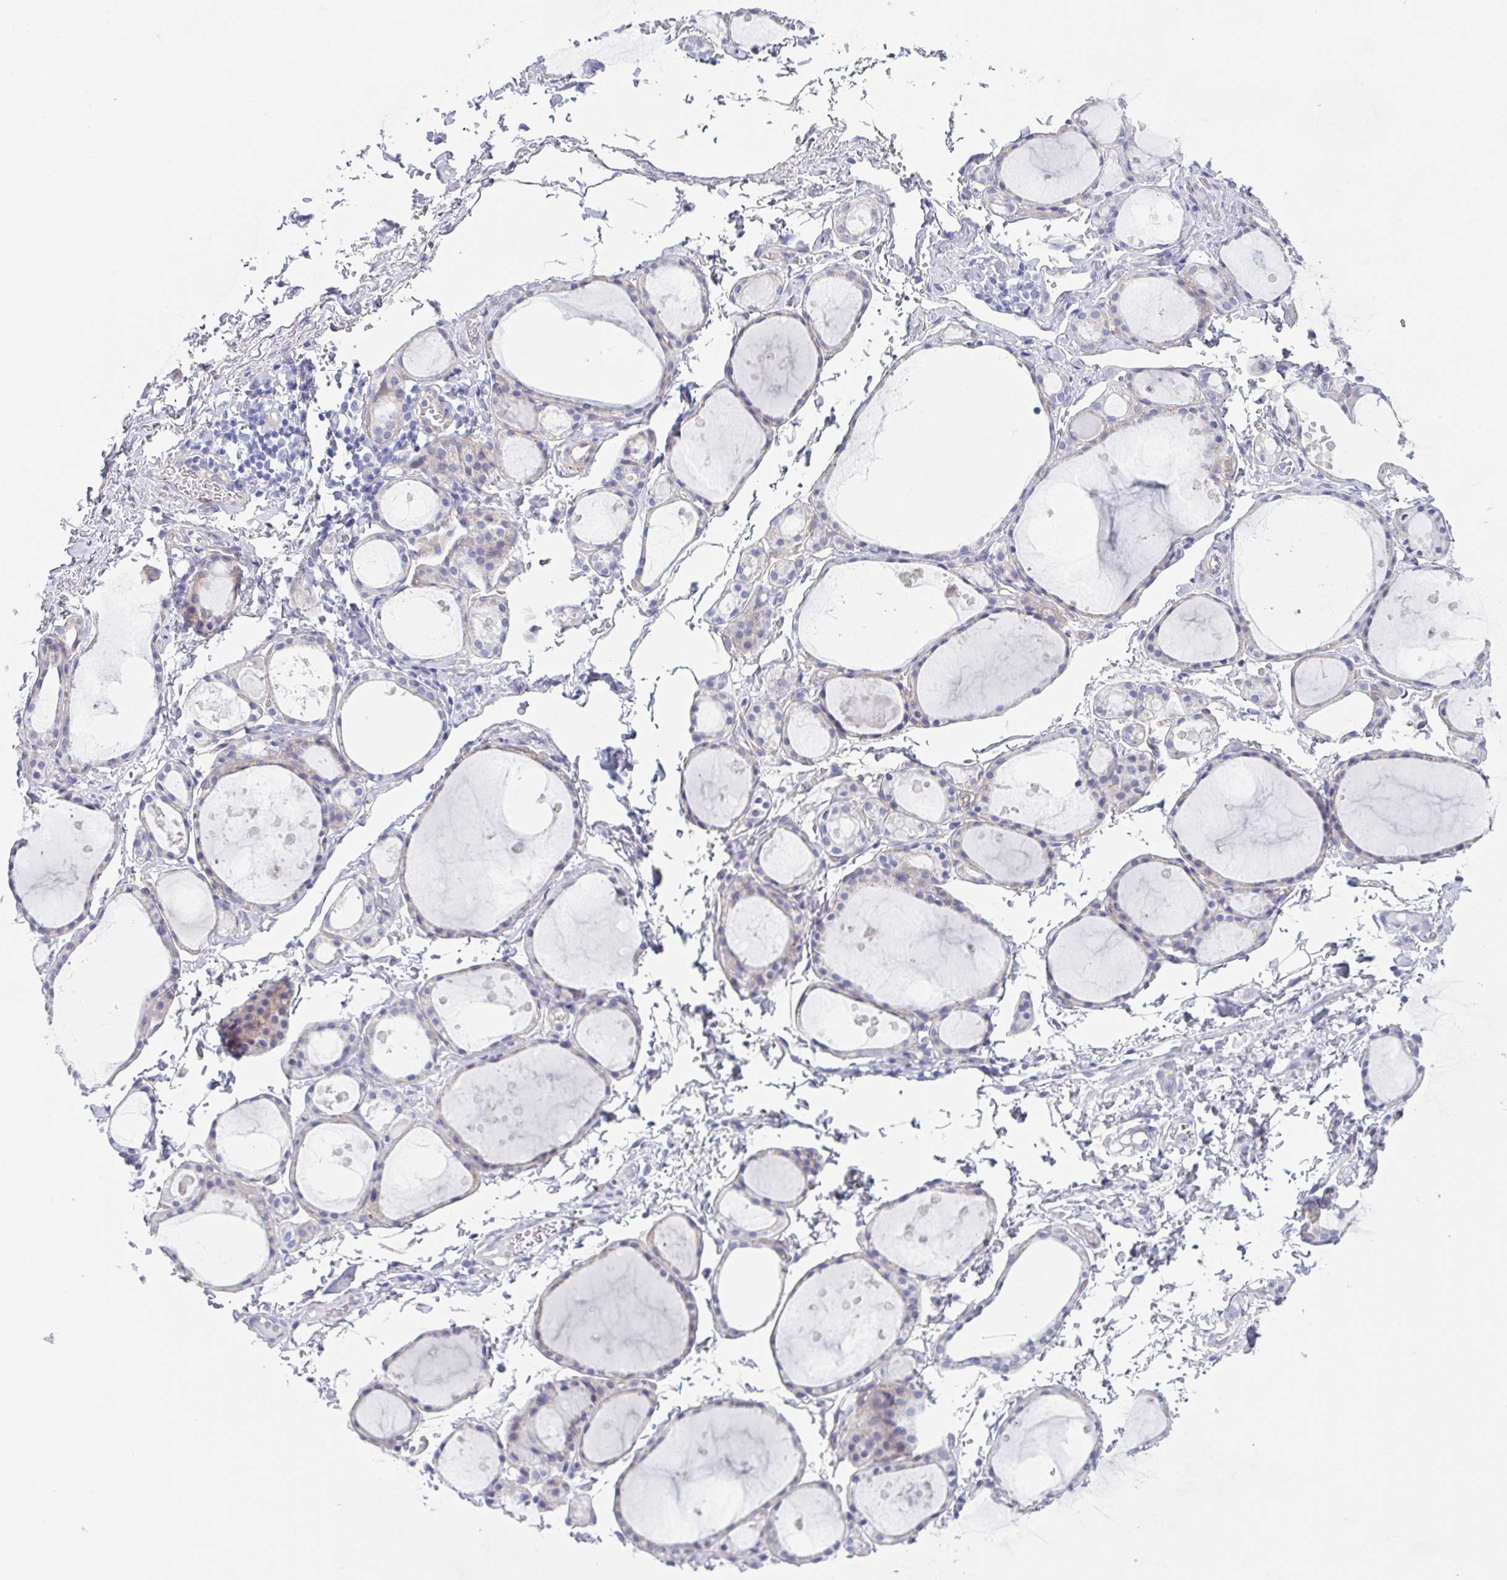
{"staining": {"intensity": "negative", "quantity": "none", "location": "none"}, "tissue": "thyroid gland", "cell_type": "Glandular cells", "image_type": "normal", "snomed": [{"axis": "morphology", "description": "Normal tissue, NOS"}, {"axis": "topography", "description": "Thyroid gland"}], "caption": "Immunohistochemistry histopathology image of benign thyroid gland: thyroid gland stained with DAB demonstrates no significant protein staining in glandular cells.", "gene": "DYNC1I1", "patient": {"sex": "male", "age": 68}}